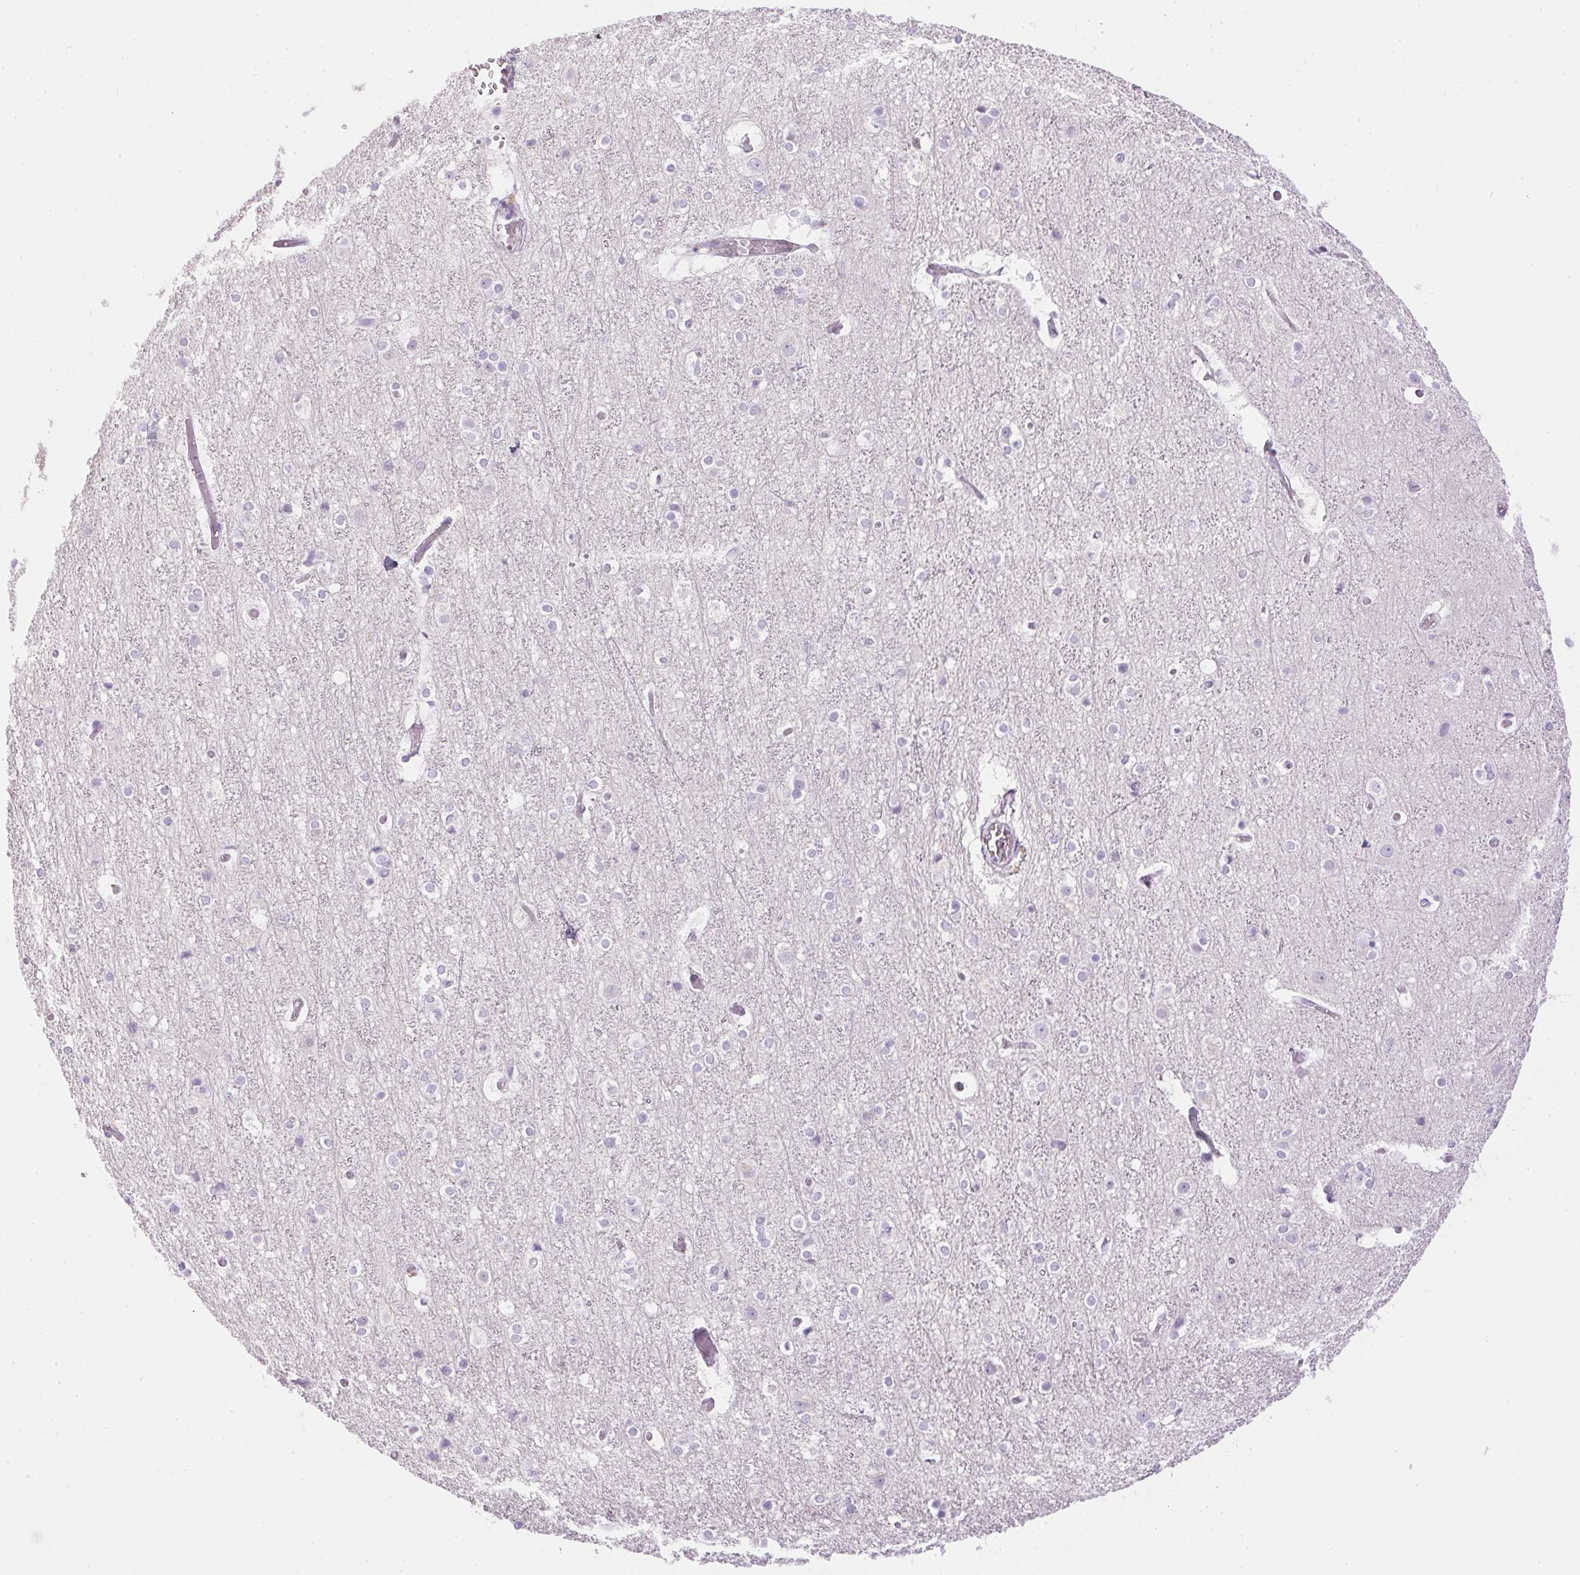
{"staining": {"intensity": "negative", "quantity": "none", "location": "none"}, "tissue": "cerebral cortex", "cell_type": "Endothelial cells", "image_type": "normal", "snomed": [{"axis": "morphology", "description": "Normal tissue, NOS"}, {"axis": "topography", "description": "Cerebral cortex"}], "caption": "High power microscopy histopathology image of an IHC image of benign cerebral cortex, revealing no significant expression in endothelial cells.", "gene": "ATP6V1G3", "patient": {"sex": "female", "age": 52}}